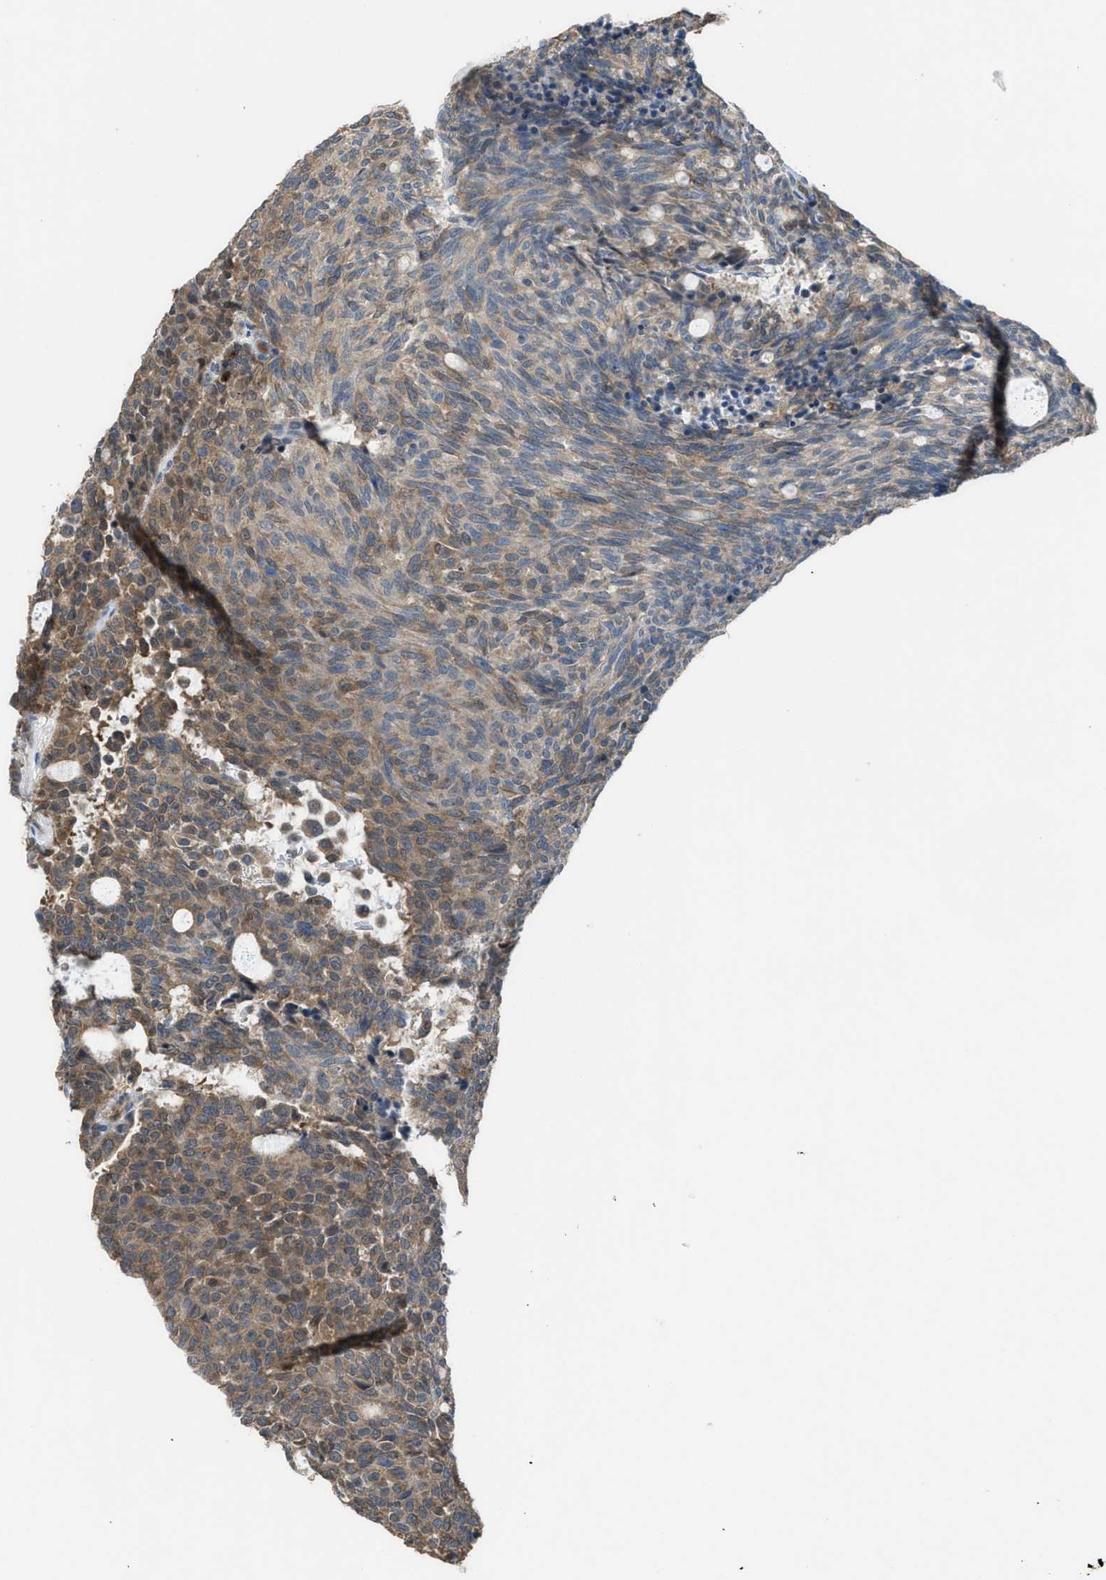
{"staining": {"intensity": "weak", "quantity": ">75%", "location": "cytoplasmic/membranous"}, "tissue": "carcinoid", "cell_type": "Tumor cells", "image_type": "cancer", "snomed": [{"axis": "morphology", "description": "Carcinoid, malignant, NOS"}, {"axis": "topography", "description": "Pancreas"}], "caption": "Immunohistochemistry (IHC) (DAB) staining of carcinoid displays weak cytoplasmic/membranous protein expression in approximately >75% of tumor cells.", "gene": "PLAA", "patient": {"sex": "female", "age": 54}}